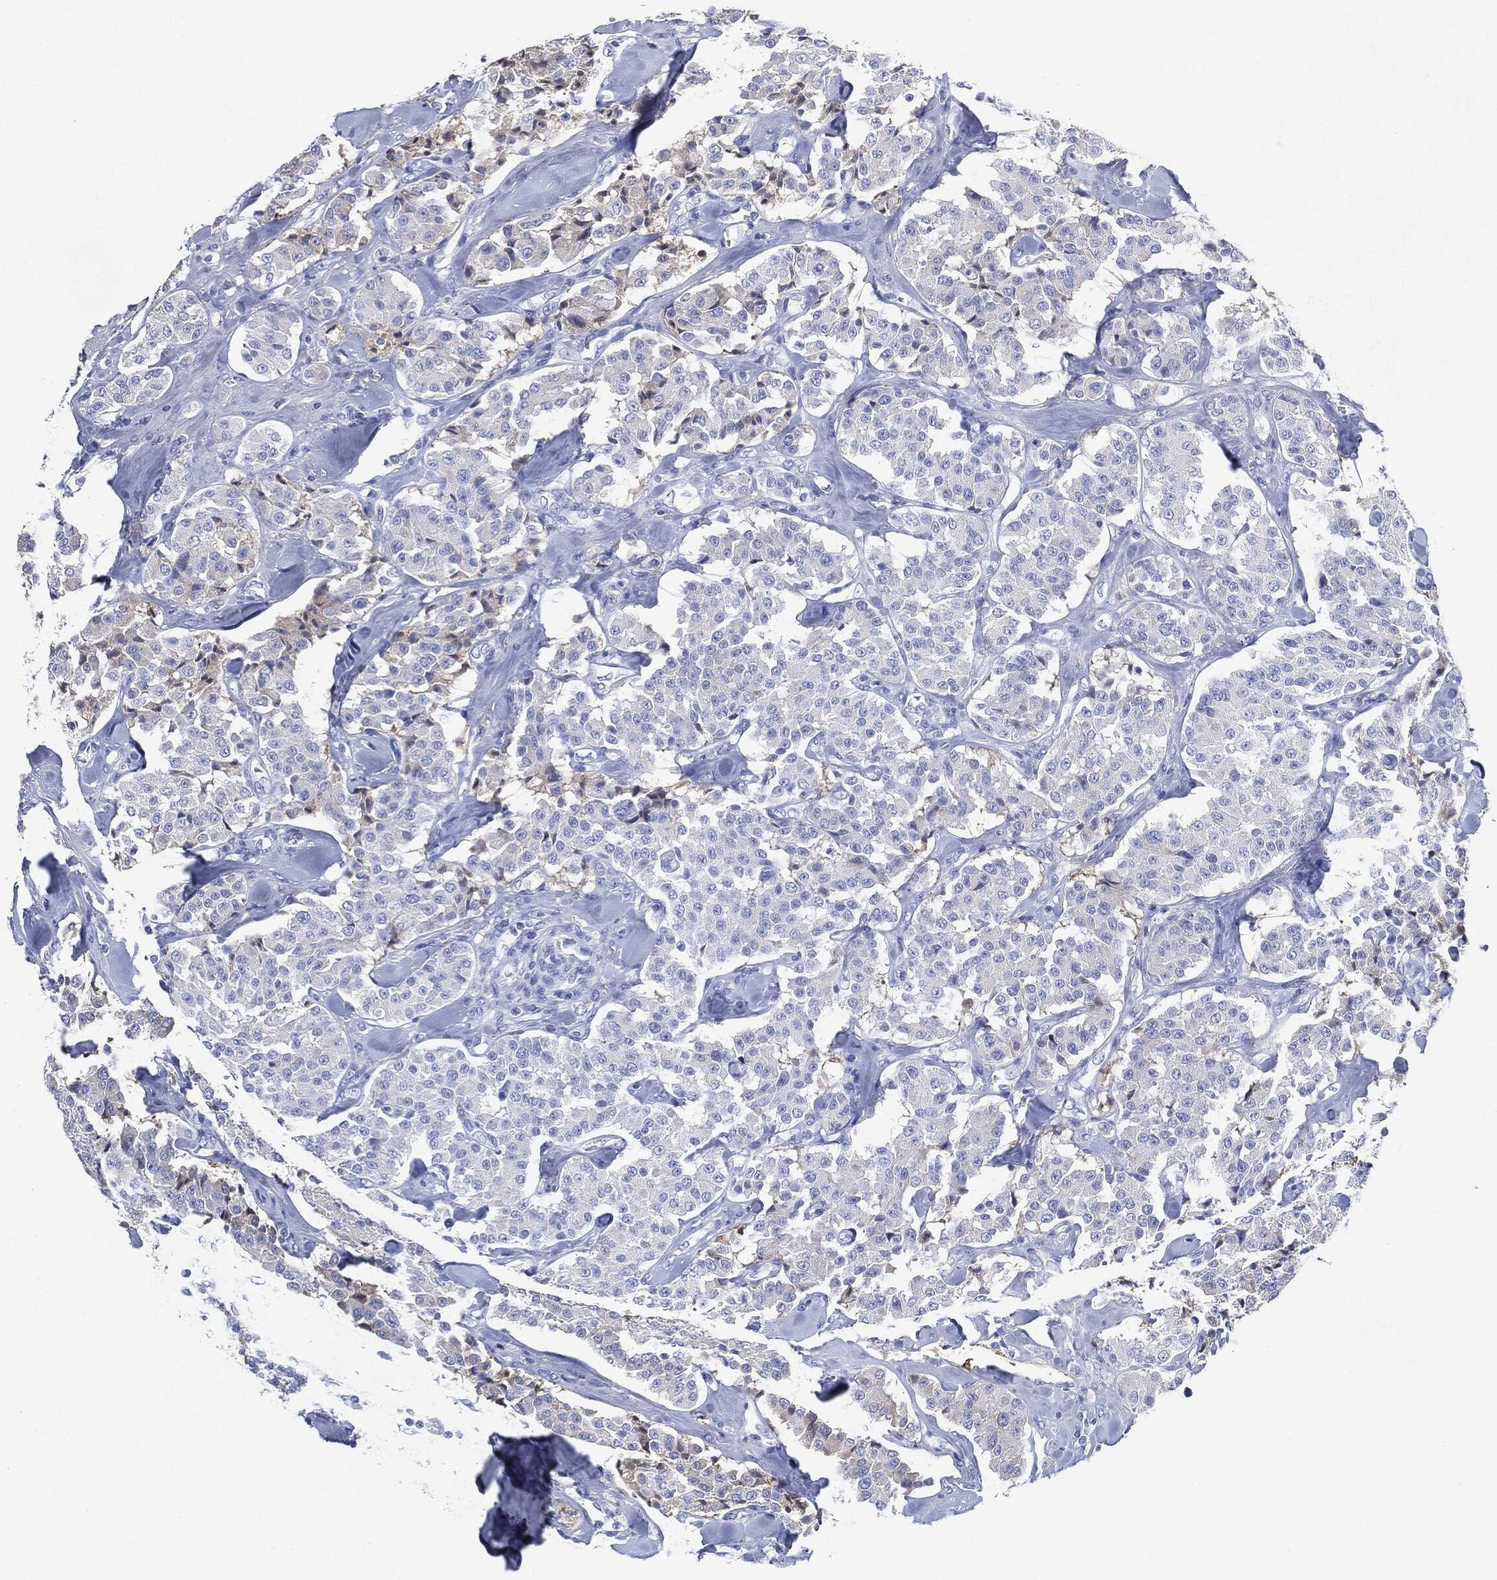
{"staining": {"intensity": "negative", "quantity": "none", "location": "none"}, "tissue": "carcinoid", "cell_type": "Tumor cells", "image_type": "cancer", "snomed": [{"axis": "morphology", "description": "Carcinoid, malignant, NOS"}, {"axis": "topography", "description": "Pancreas"}], "caption": "Immunohistochemistry micrograph of neoplastic tissue: human malignant carcinoid stained with DAB reveals no significant protein staining in tumor cells.", "gene": "IGLV6-57", "patient": {"sex": "male", "age": 41}}